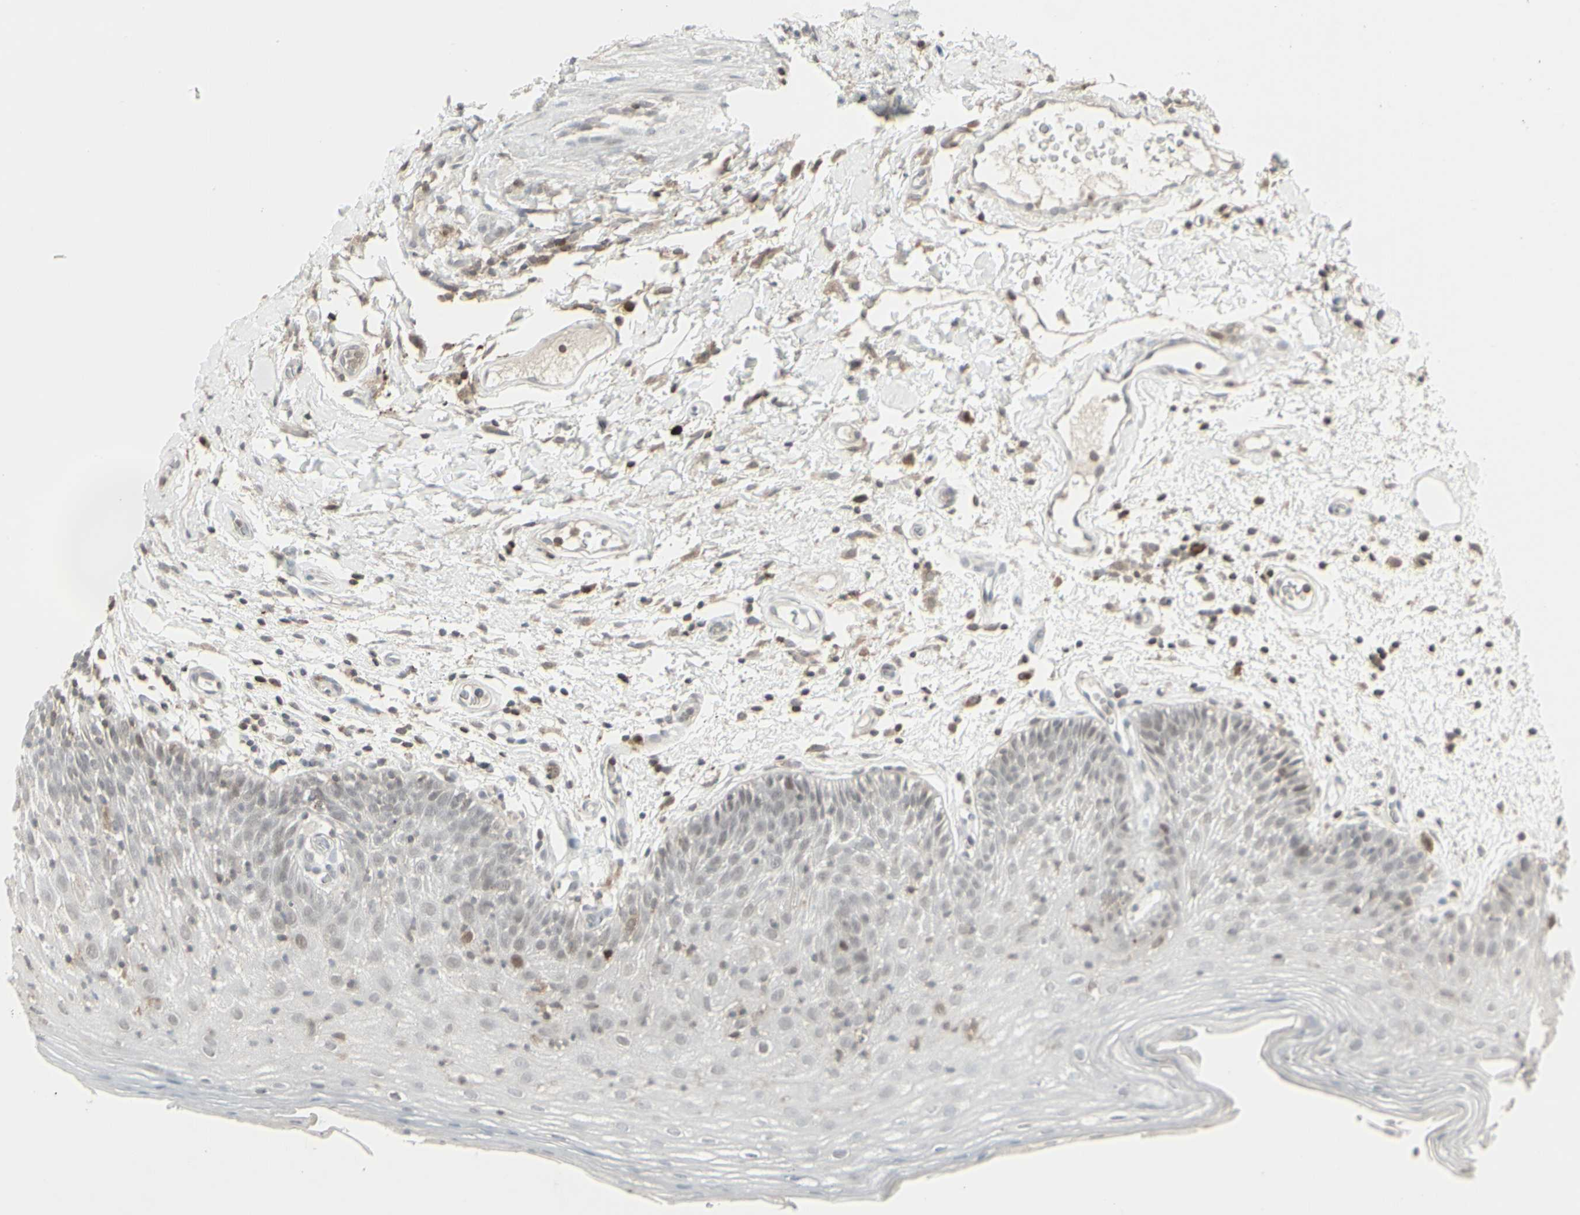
{"staining": {"intensity": "weak", "quantity": "<25%", "location": "nuclear"}, "tissue": "oral mucosa", "cell_type": "Squamous epithelial cells", "image_type": "normal", "snomed": [{"axis": "morphology", "description": "Normal tissue, NOS"}, {"axis": "morphology", "description": "Squamous cell carcinoma, NOS"}, {"axis": "topography", "description": "Skeletal muscle"}, {"axis": "topography", "description": "Oral tissue"}, {"axis": "topography", "description": "Head-Neck"}], "caption": "Immunohistochemistry image of unremarkable oral mucosa: human oral mucosa stained with DAB reveals no significant protein positivity in squamous epithelial cells.", "gene": "SAMSN1", "patient": {"sex": "male", "age": 71}}